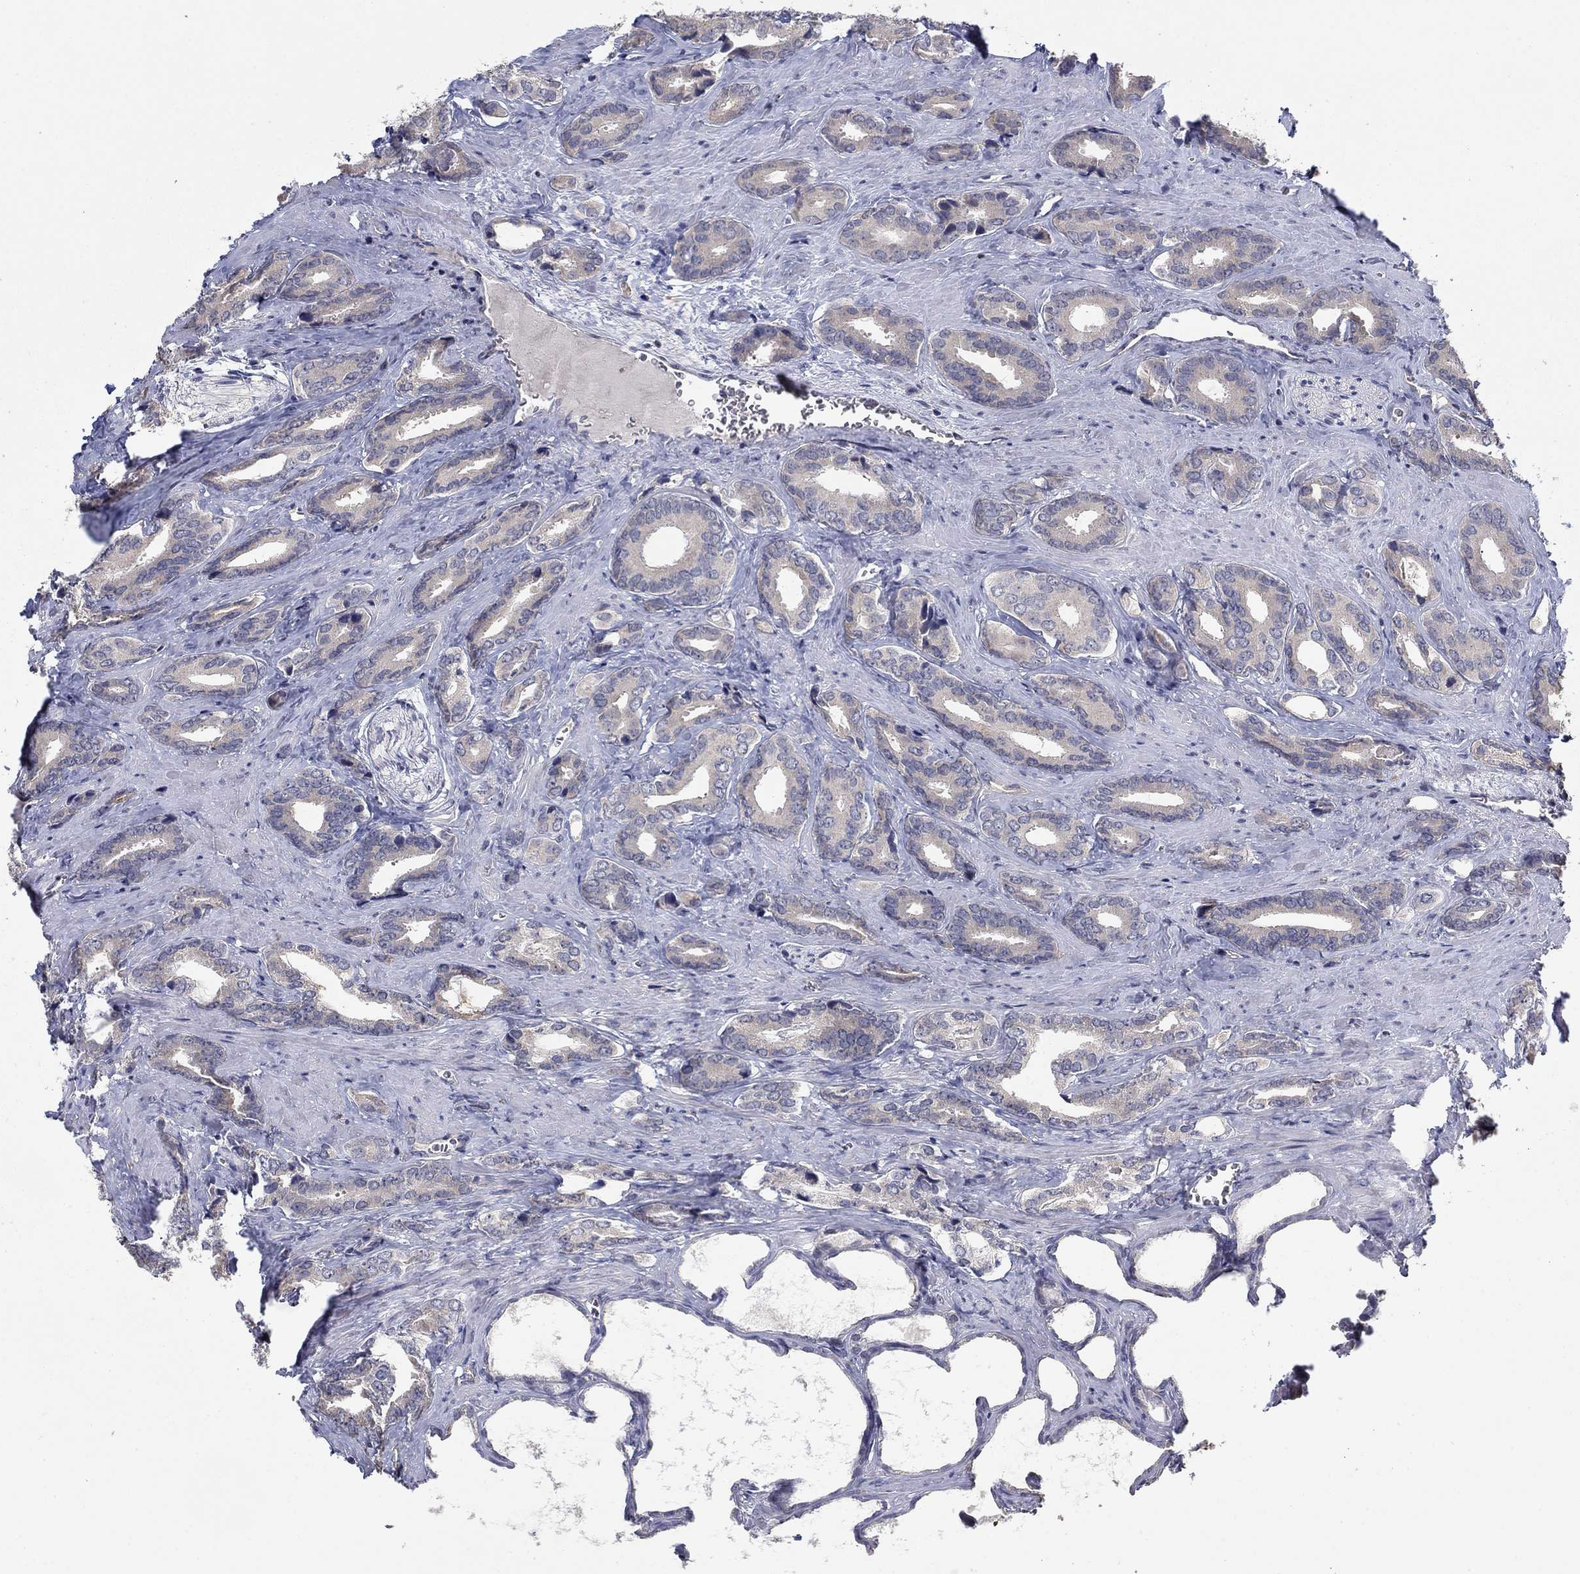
{"staining": {"intensity": "weak", "quantity": "25%-75%", "location": "cytoplasmic/membranous"}, "tissue": "prostate cancer", "cell_type": "Tumor cells", "image_type": "cancer", "snomed": [{"axis": "morphology", "description": "Adenocarcinoma, NOS"}, {"axis": "topography", "description": "Prostate"}], "caption": "Adenocarcinoma (prostate) tissue reveals weak cytoplasmic/membranous positivity in about 25%-75% of tumor cells (IHC, brightfield microscopy, high magnification).", "gene": "LPCAT4", "patient": {"sex": "male", "age": 66}}